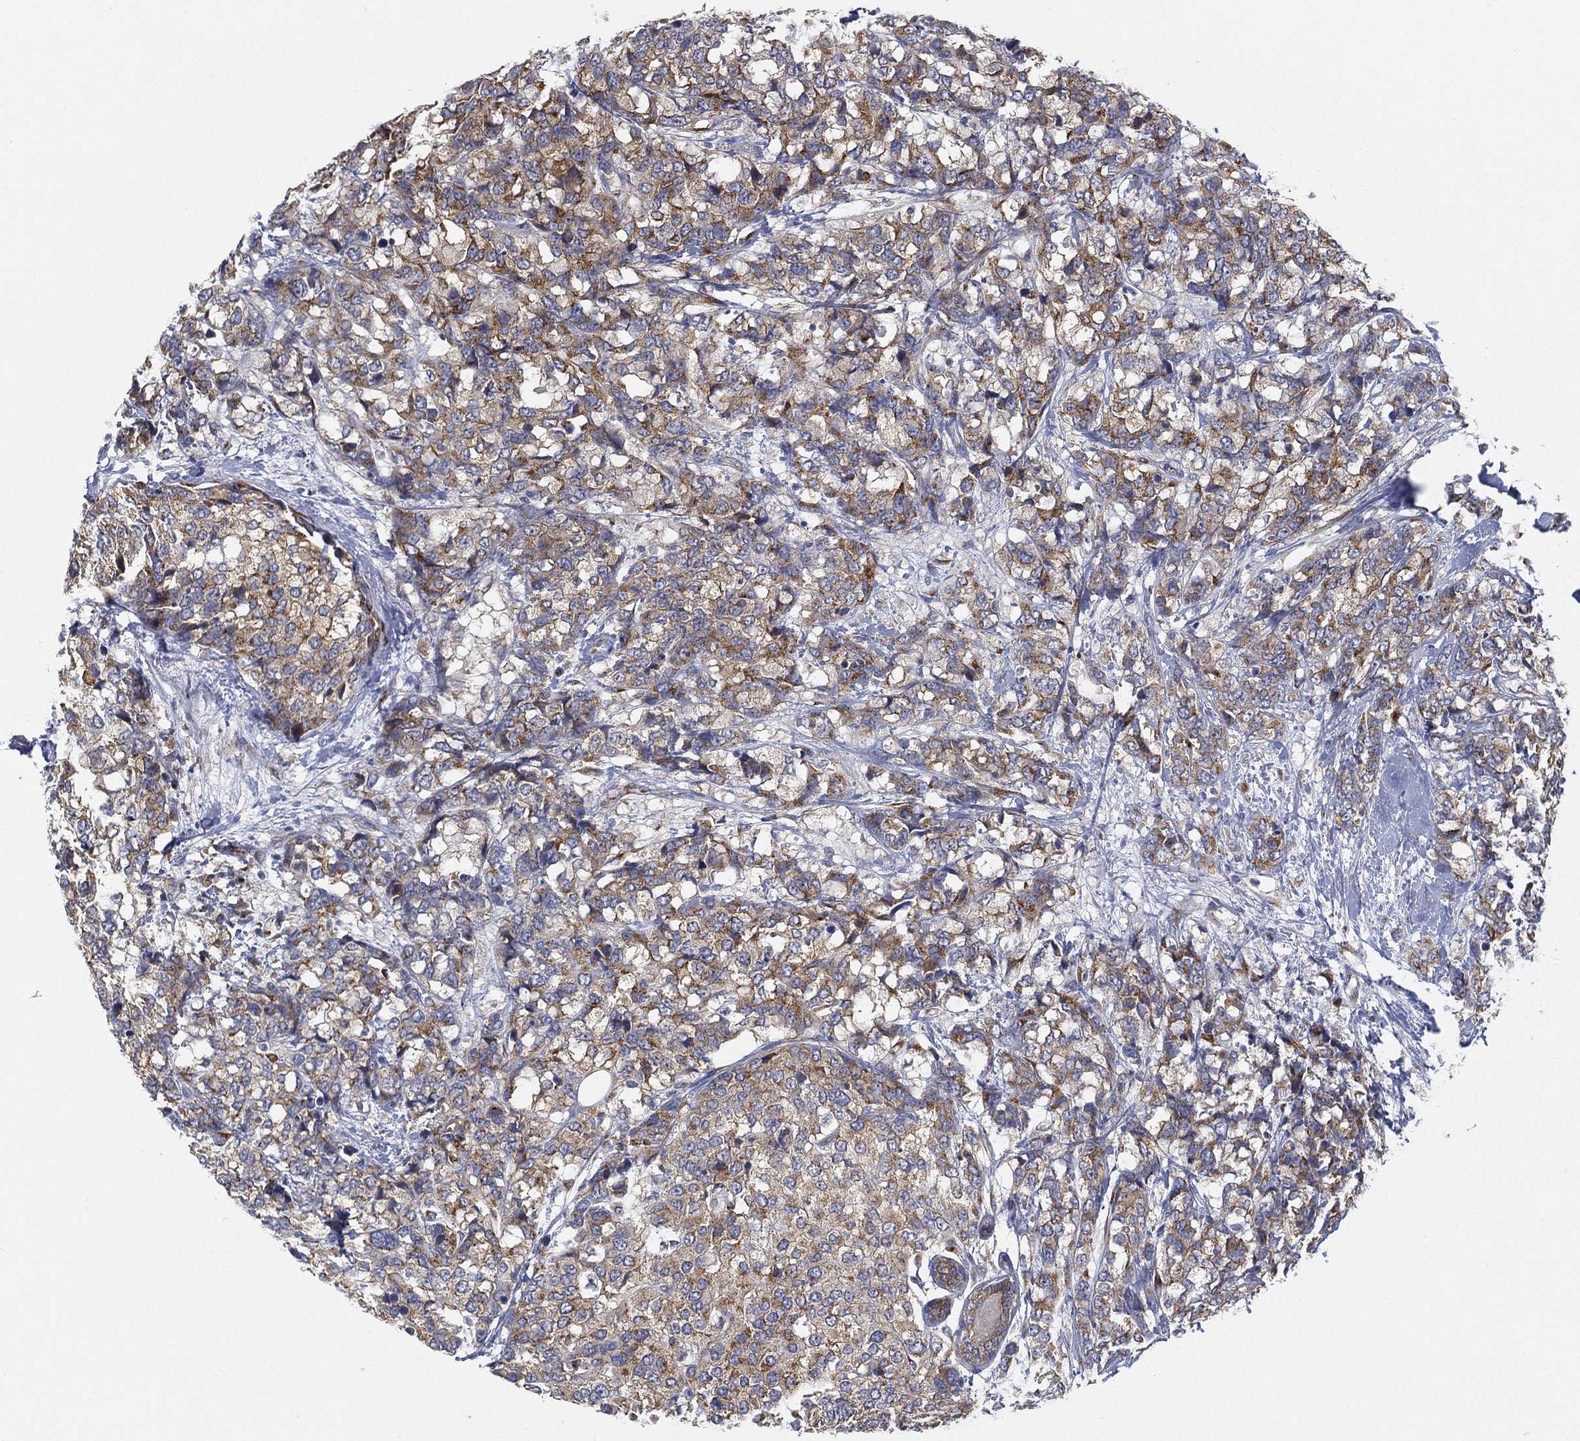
{"staining": {"intensity": "moderate", "quantity": "25%-75%", "location": "cytoplasmic/membranous"}, "tissue": "breast cancer", "cell_type": "Tumor cells", "image_type": "cancer", "snomed": [{"axis": "morphology", "description": "Lobular carcinoma"}, {"axis": "topography", "description": "Breast"}], "caption": "DAB immunohistochemical staining of human breast lobular carcinoma demonstrates moderate cytoplasmic/membranous protein positivity in approximately 25%-75% of tumor cells.", "gene": "TICAM1", "patient": {"sex": "female", "age": 59}}